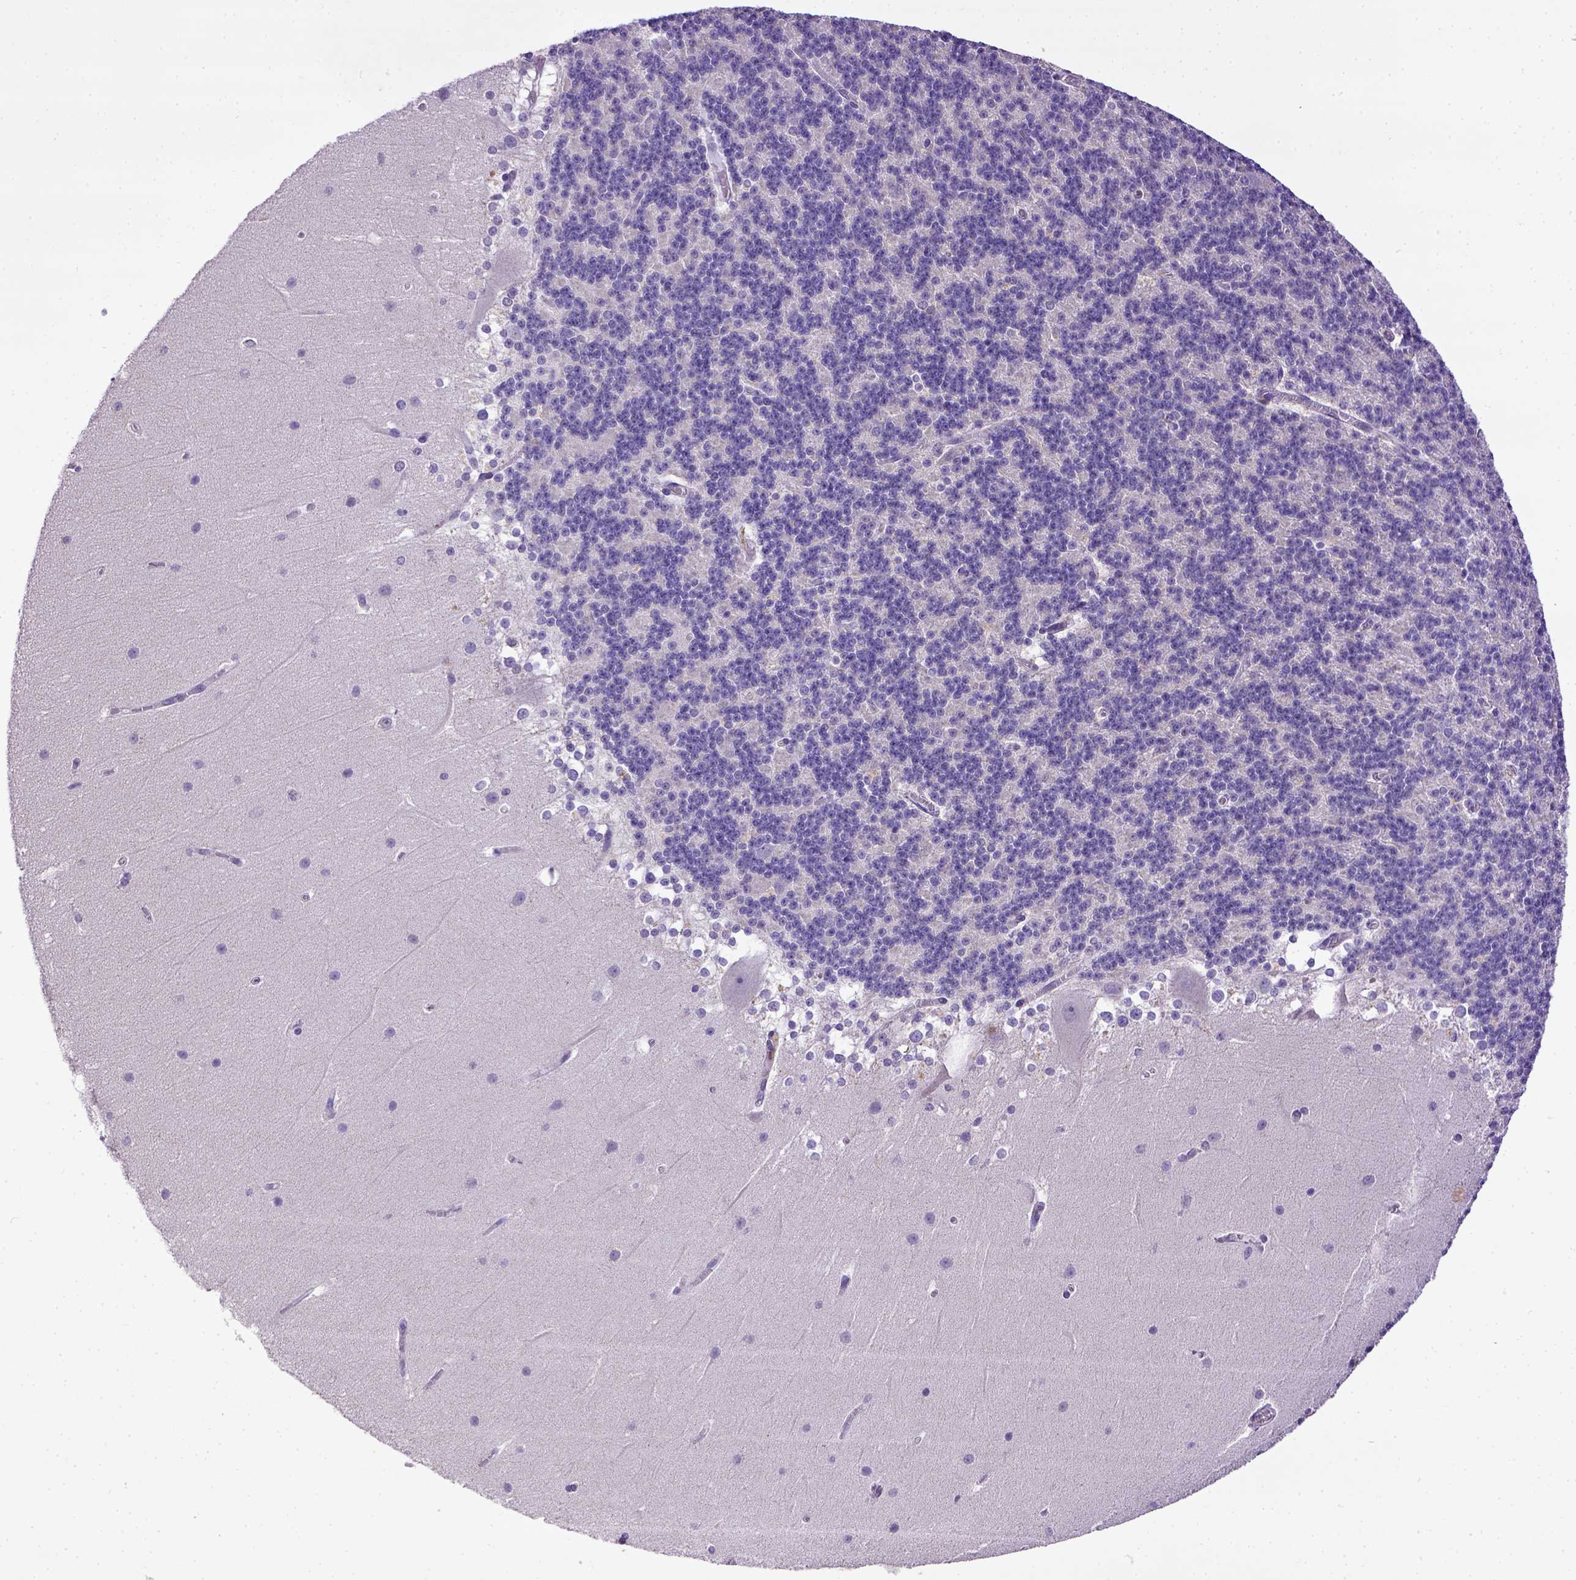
{"staining": {"intensity": "negative", "quantity": "none", "location": "none"}, "tissue": "cerebellum", "cell_type": "Cells in granular layer", "image_type": "normal", "snomed": [{"axis": "morphology", "description": "Normal tissue, NOS"}, {"axis": "topography", "description": "Cerebellum"}], "caption": "The micrograph displays no significant expression in cells in granular layer of cerebellum.", "gene": "CDKN1A", "patient": {"sex": "female", "age": 19}}